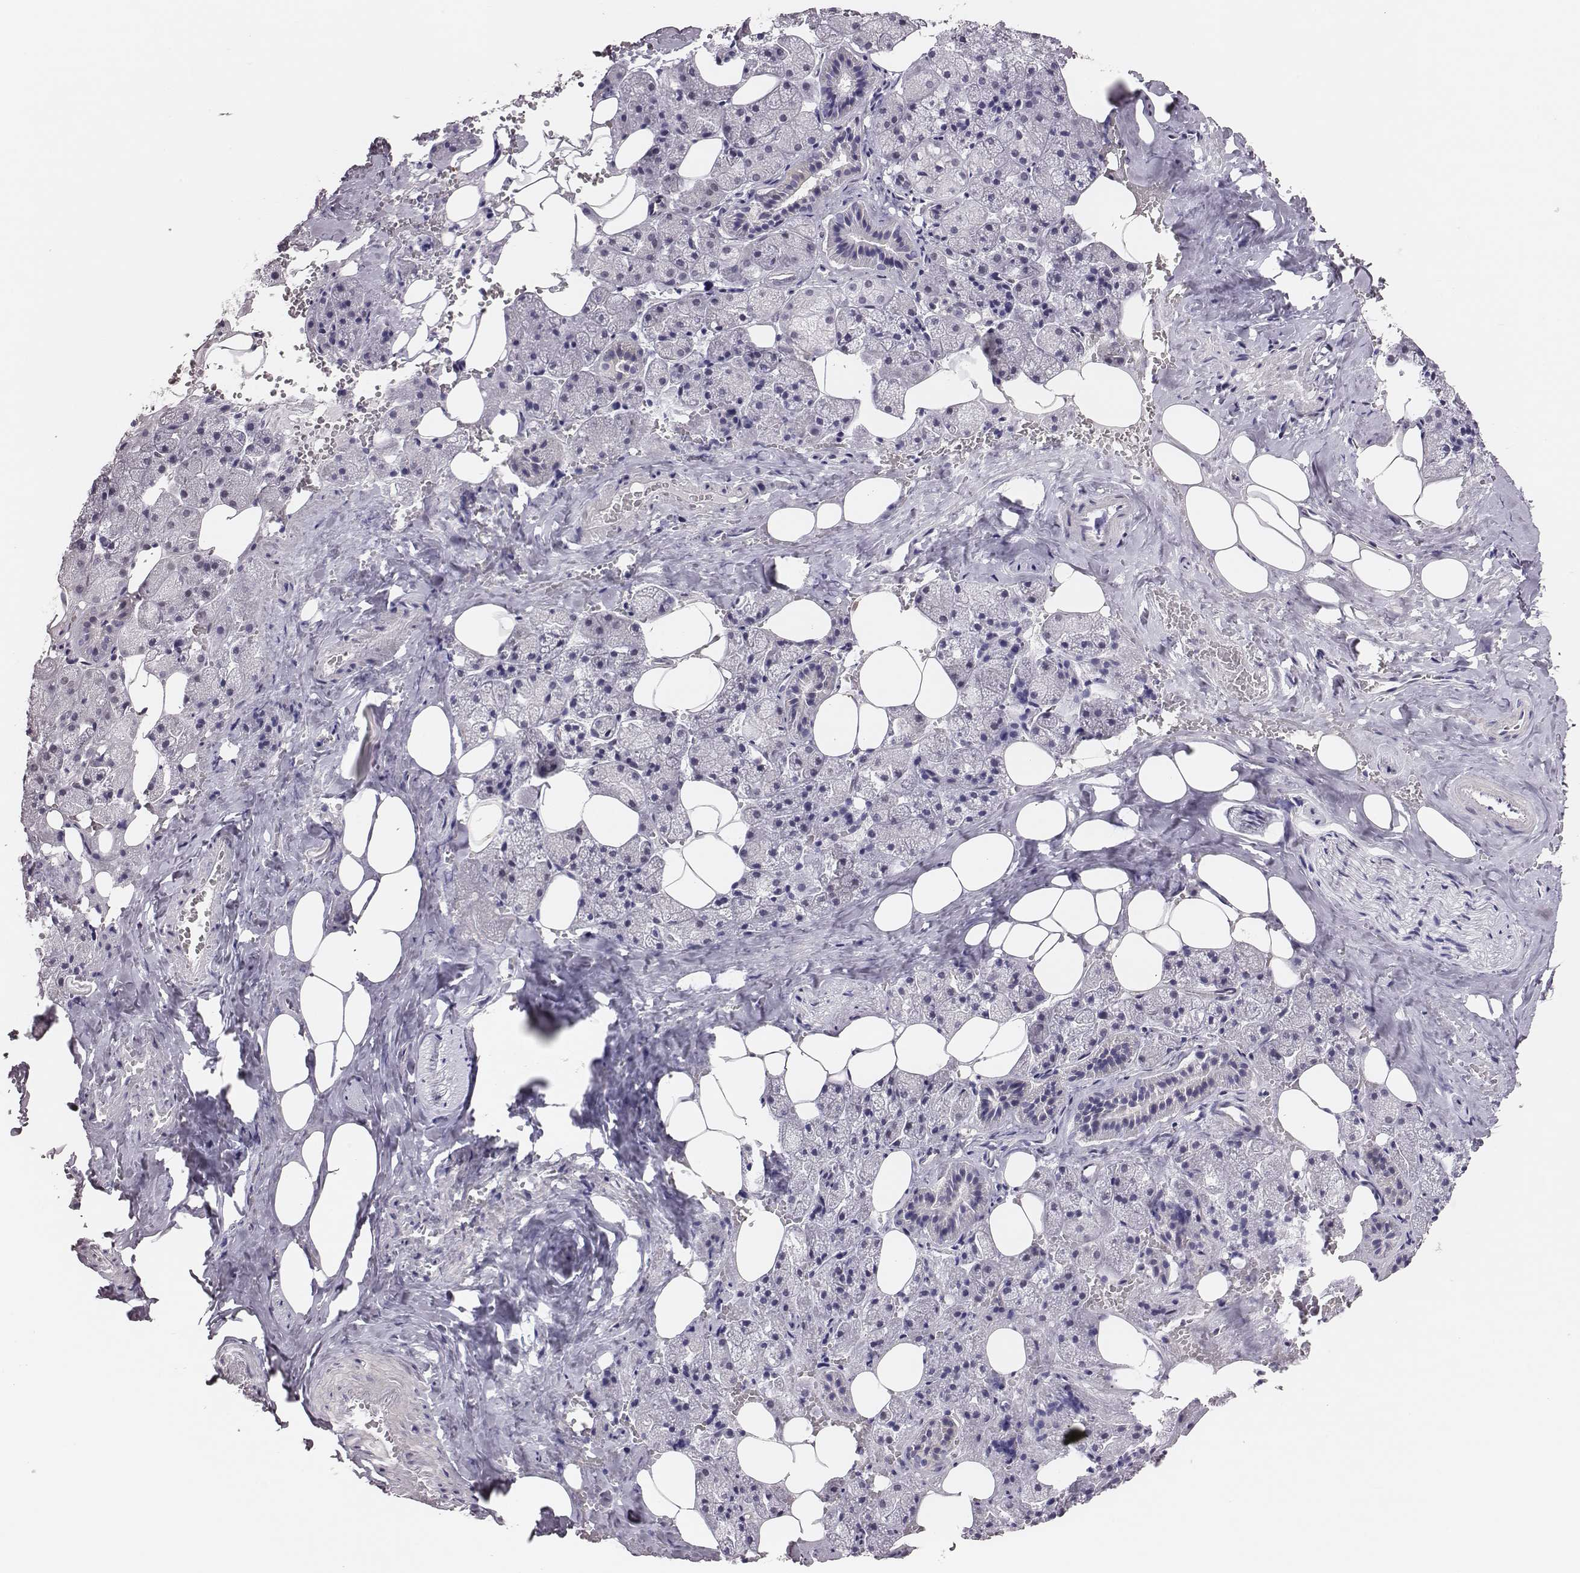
{"staining": {"intensity": "weak", "quantity": "<25%", "location": "cytoplasmic/membranous,nuclear"}, "tissue": "salivary gland", "cell_type": "Glandular cells", "image_type": "normal", "snomed": [{"axis": "morphology", "description": "Normal tissue, NOS"}, {"axis": "topography", "description": "Salivary gland"}], "caption": "Glandular cells show no significant positivity in normal salivary gland. (DAB (3,3'-diaminobenzidine) immunohistochemistry (IHC) visualized using brightfield microscopy, high magnification).", "gene": "SCML2", "patient": {"sex": "male", "age": 38}}